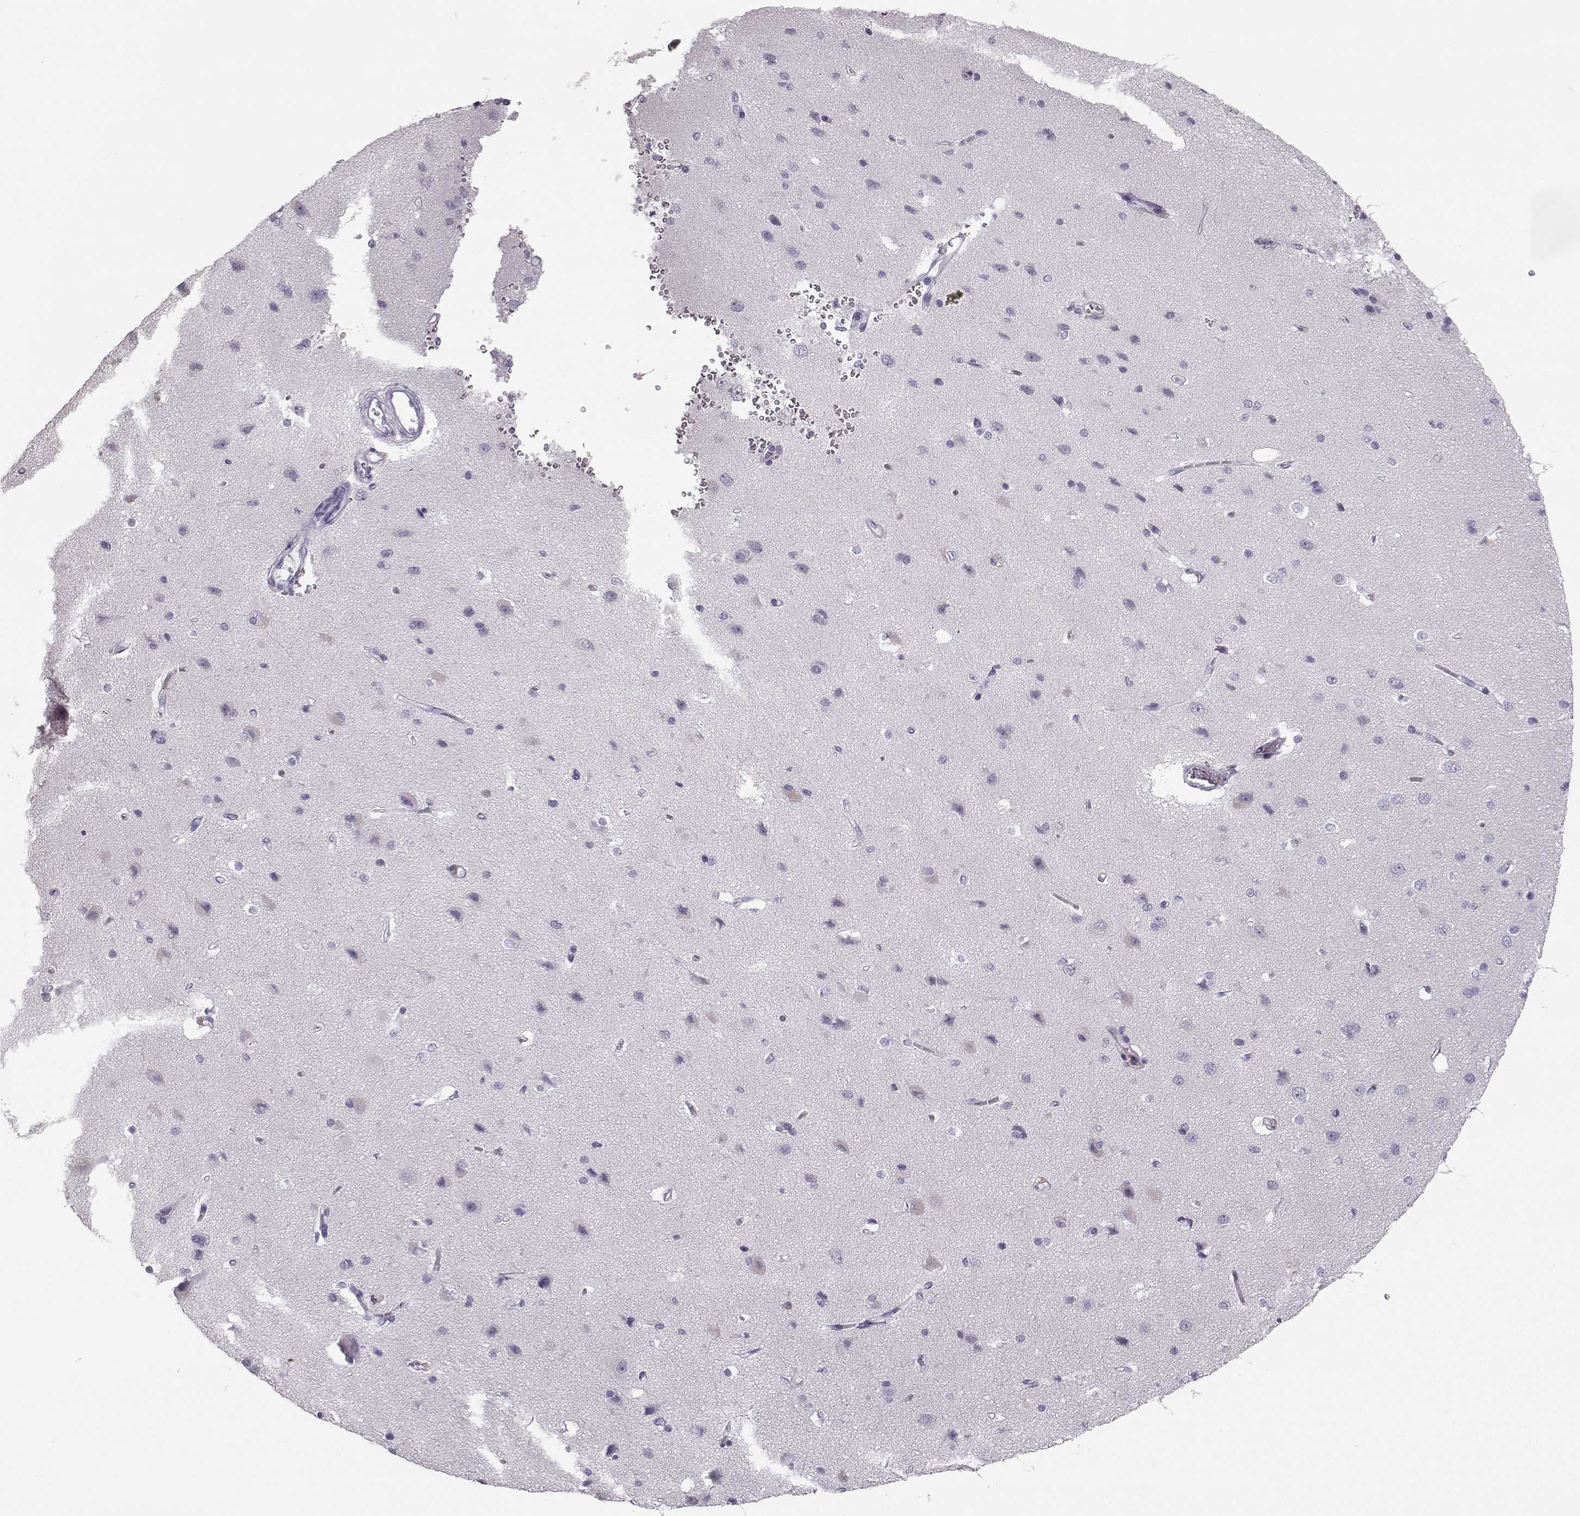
{"staining": {"intensity": "negative", "quantity": "none", "location": "none"}, "tissue": "cerebral cortex", "cell_type": "Endothelial cells", "image_type": "normal", "snomed": [{"axis": "morphology", "description": "Normal tissue, NOS"}, {"axis": "topography", "description": "Cerebral cortex"}], "caption": "IHC micrograph of normal cerebral cortex stained for a protein (brown), which exhibits no expression in endothelial cells. (Stains: DAB IHC with hematoxylin counter stain, Microscopy: brightfield microscopy at high magnification).", "gene": "BFSP2", "patient": {"sex": "male", "age": 37}}